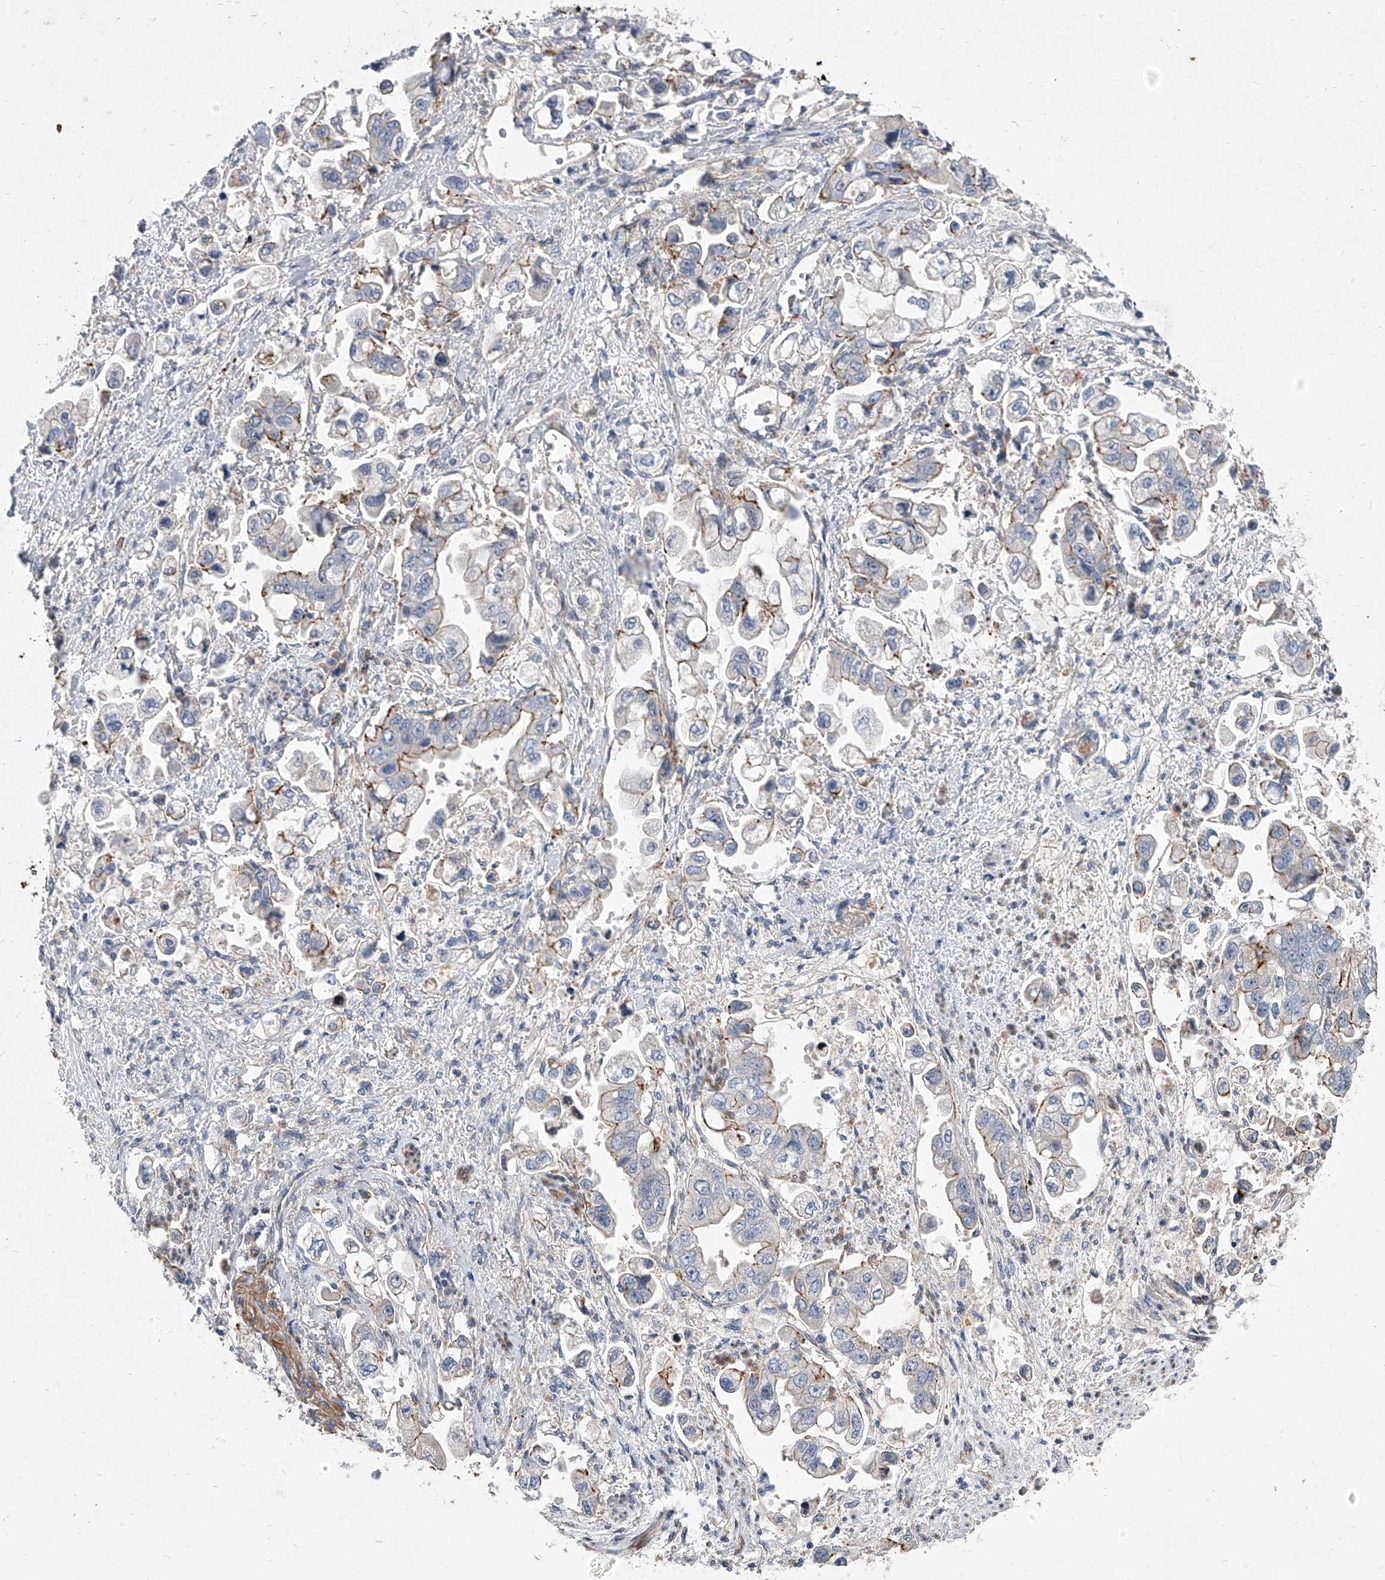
{"staining": {"intensity": "weak", "quantity": "<25%", "location": "cytoplasmic/membranous"}, "tissue": "stomach cancer", "cell_type": "Tumor cells", "image_type": "cancer", "snomed": [{"axis": "morphology", "description": "Adenocarcinoma, NOS"}, {"axis": "topography", "description": "Stomach"}], "caption": "Stomach adenocarcinoma stained for a protein using immunohistochemistry (IHC) shows no staining tumor cells.", "gene": "MINDY4", "patient": {"sex": "male", "age": 62}}